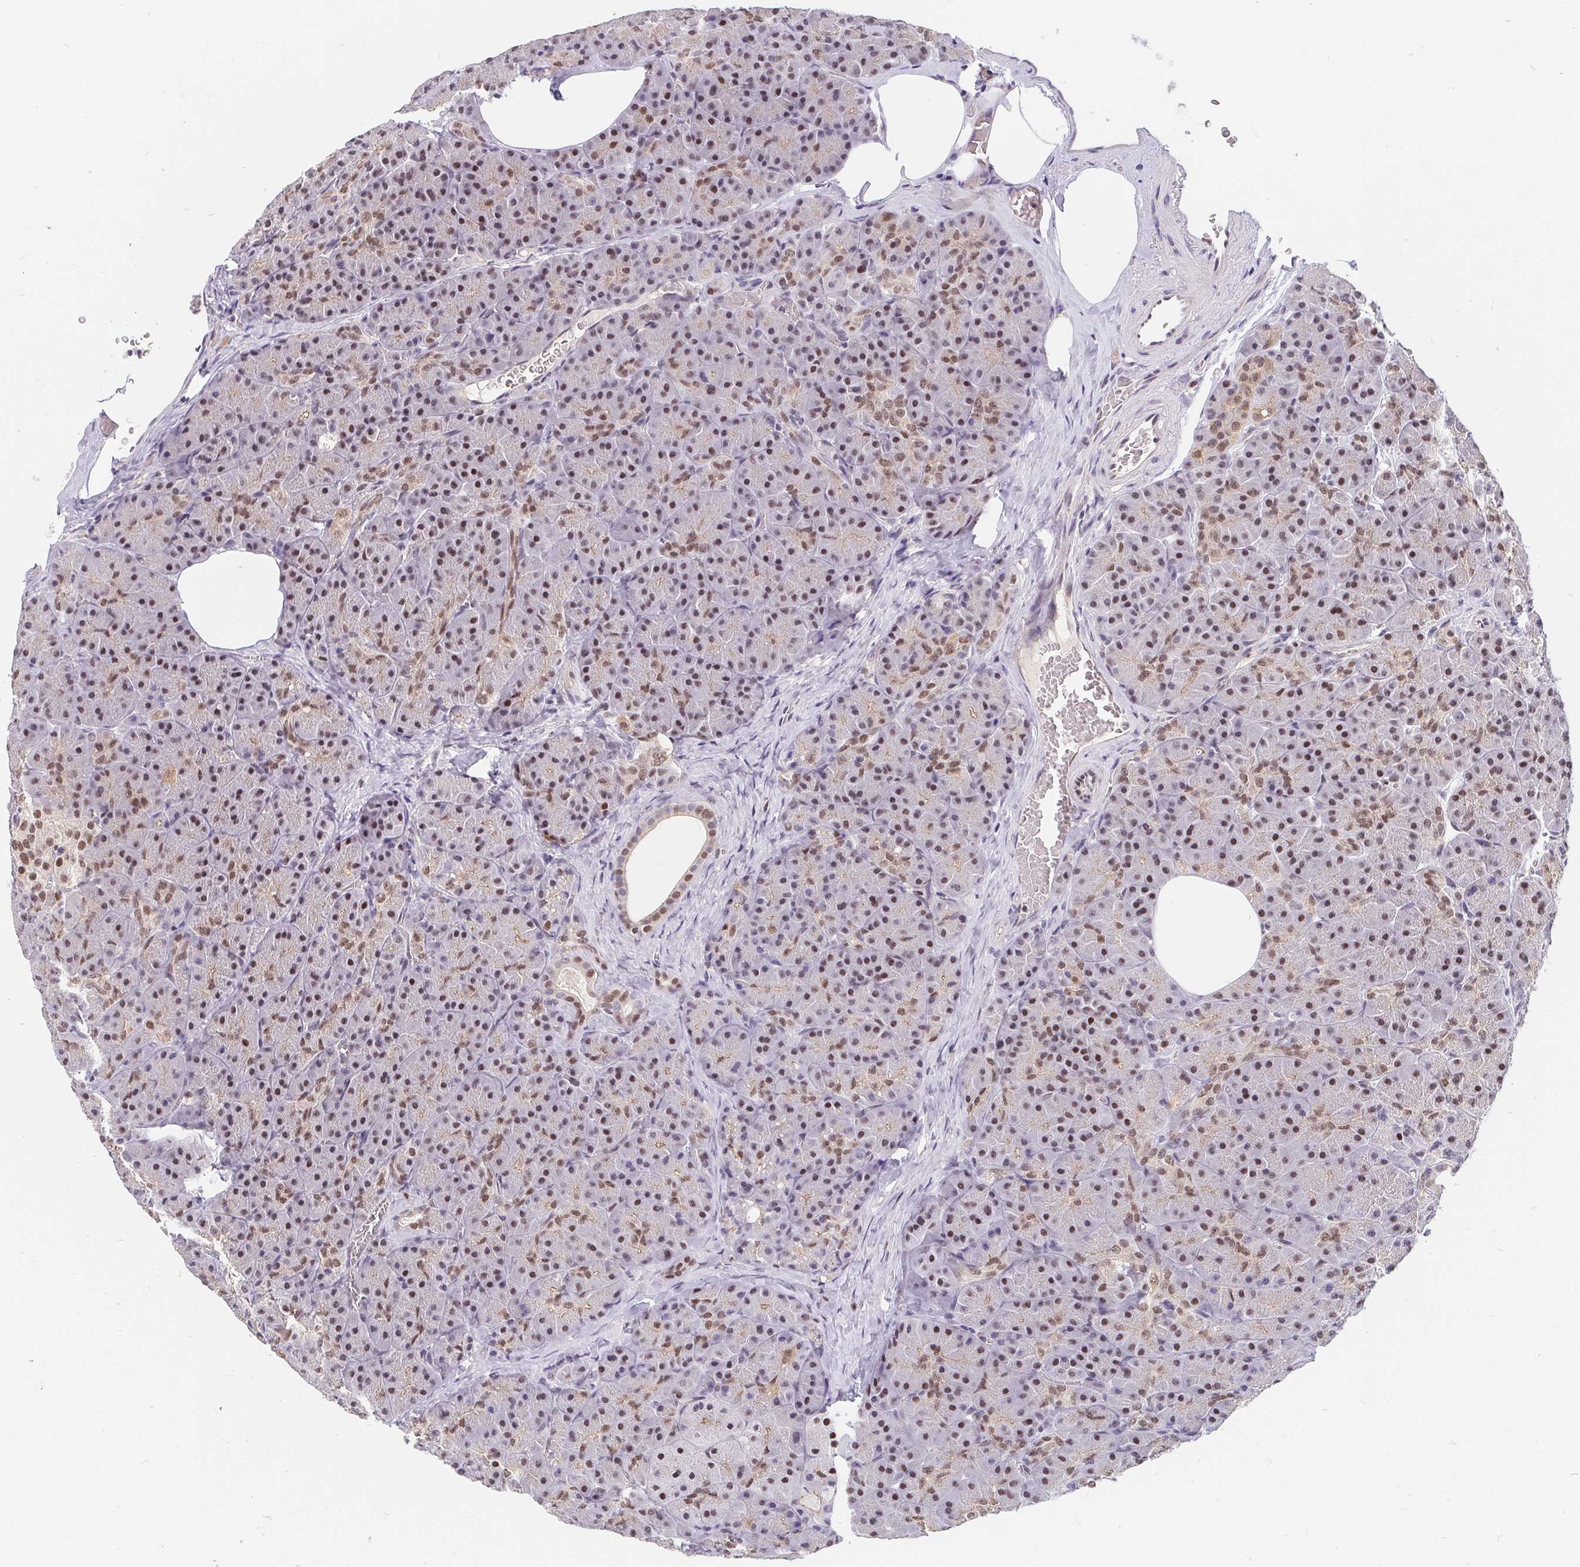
{"staining": {"intensity": "moderate", "quantity": ">75%", "location": "nuclear"}, "tissue": "pancreas", "cell_type": "Exocrine glandular cells", "image_type": "normal", "snomed": [{"axis": "morphology", "description": "Normal tissue, NOS"}, {"axis": "topography", "description": "Pancreas"}], "caption": "A high-resolution histopathology image shows IHC staining of unremarkable pancreas, which shows moderate nuclear expression in about >75% of exocrine glandular cells. Immunohistochemistry (ihc) stains the protein of interest in brown and the nuclei are stained blue.", "gene": "POU2F1", "patient": {"sex": "male", "age": 57}}